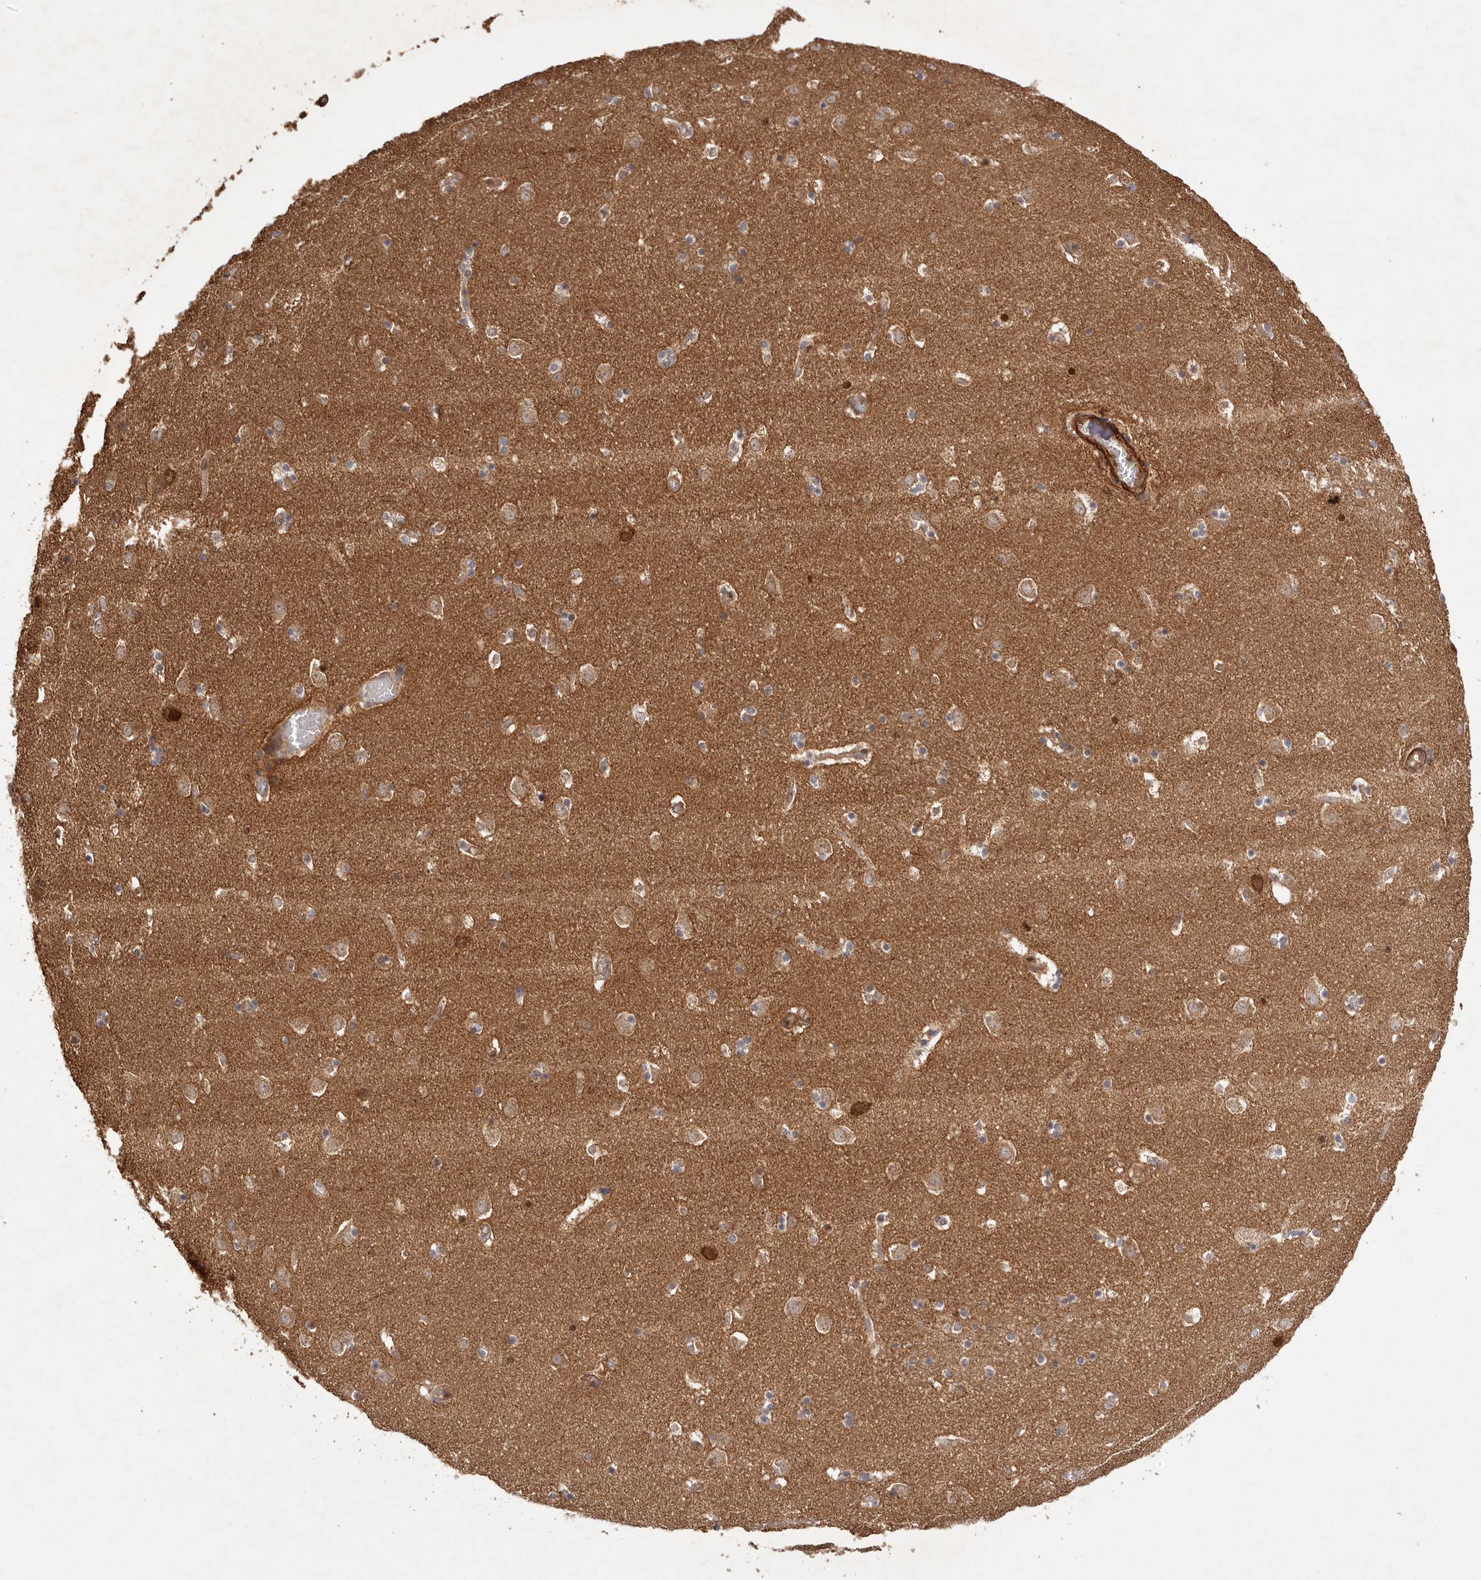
{"staining": {"intensity": "moderate", "quantity": "<25%", "location": "cytoplasmic/membranous"}, "tissue": "caudate", "cell_type": "Glial cells", "image_type": "normal", "snomed": [{"axis": "morphology", "description": "Normal tissue, NOS"}, {"axis": "topography", "description": "Lateral ventricle wall"}], "caption": "A high-resolution photomicrograph shows immunohistochemistry (IHC) staining of normal caudate, which reveals moderate cytoplasmic/membranous staining in approximately <25% of glial cells. (IHC, brightfield microscopy, high magnification).", "gene": "UBR2", "patient": {"sex": "male", "age": 45}}